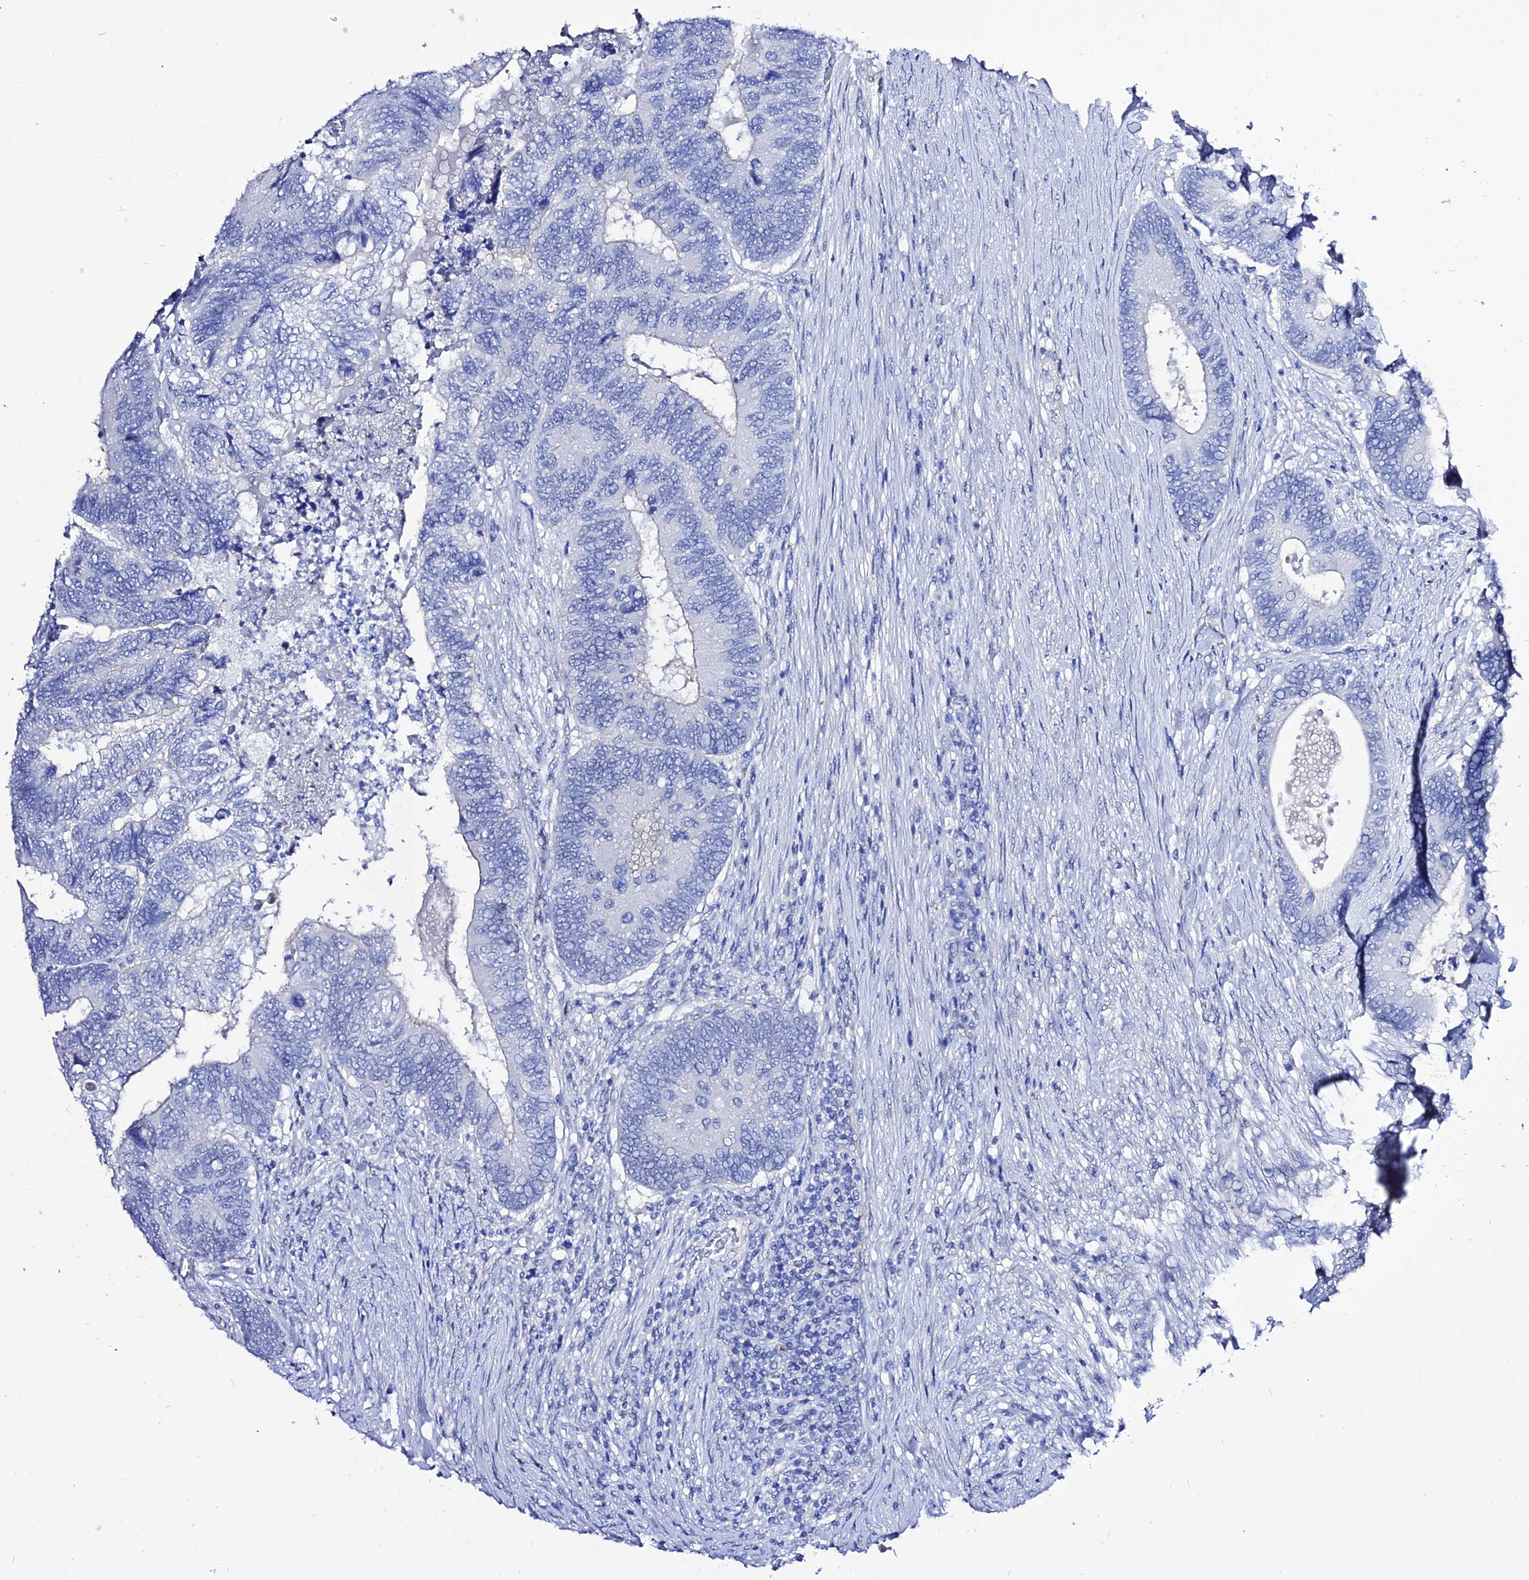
{"staining": {"intensity": "negative", "quantity": "none", "location": "none"}, "tissue": "colorectal cancer", "cell_type": "Tumor cells", "image_type": "cancer", "snomed": [{"axis": "morphology", "description": "Adenocarcinoma, NOS"}, {"axis": "topography", "description": "Colon"}], "caption": "This is a histopathology image of IHC staining of colorectal cancer, which shows no positivity in tumor cells. The staining is performed using DAB (3,3'-diaminobenzidine) brown chromogen with nuclei counter-stained in using hematoxylin.", "gene": "DEFB107A", "patient": {"sex": "female", "age": 67}}